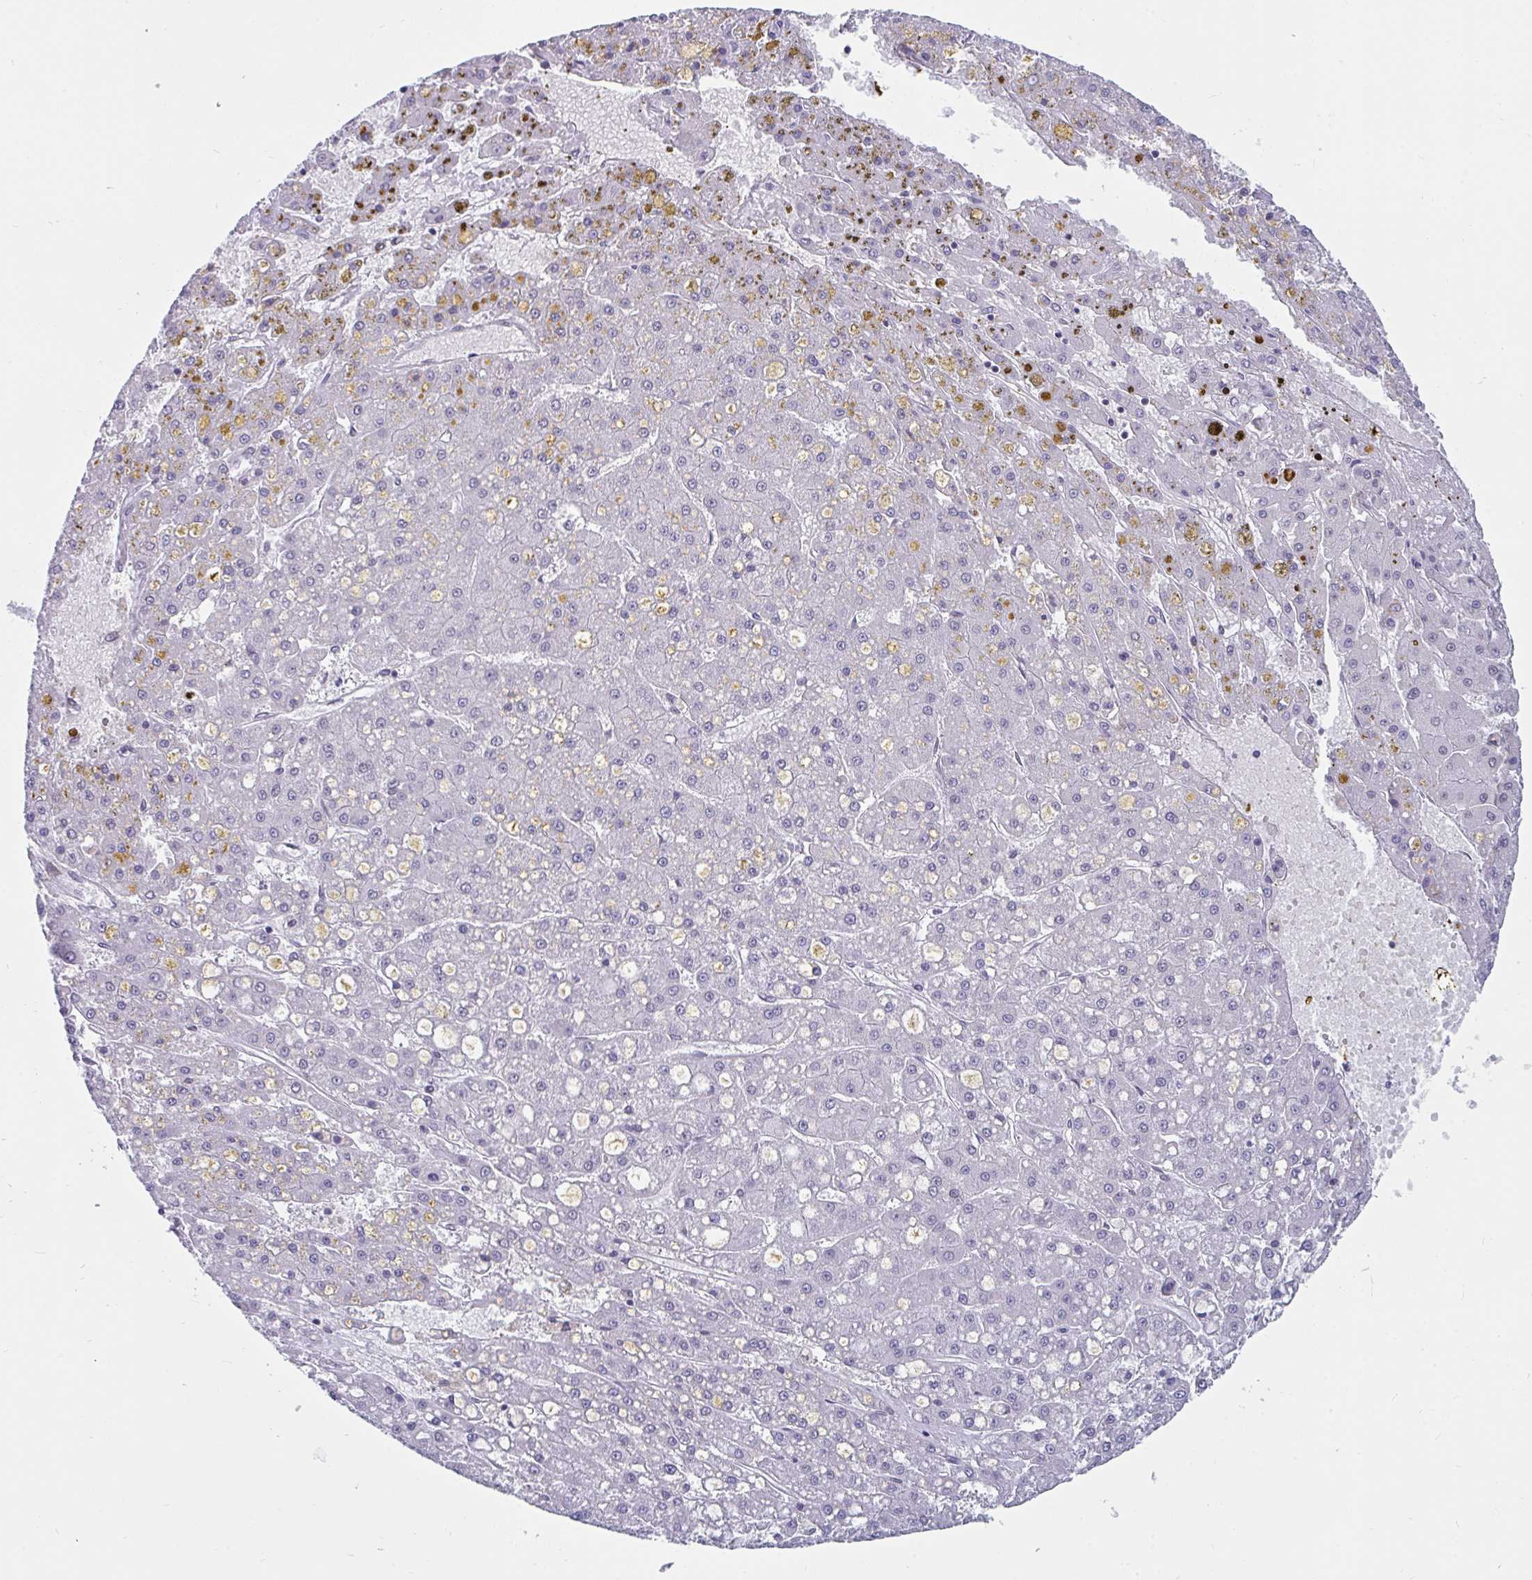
{"staining": {"intensity": "negative", "quantity": "none", "location": "none"}, "tissue": "liver cancer", "cell_type": "Tumor cells", "image_type": "cancer", "snomed": [{"axis": "morphology", "description": "Carcinoma, Hepatocellular, NOS"}, {"axis": "topography", "description": "Liver"}], "caption": "Human hepatocellular carcinoma (liver) stained for a protein using IHC shows no positivity in tumor cells.", "gene": "PRR14", "patient": {"sex": "male", "age": 67}}